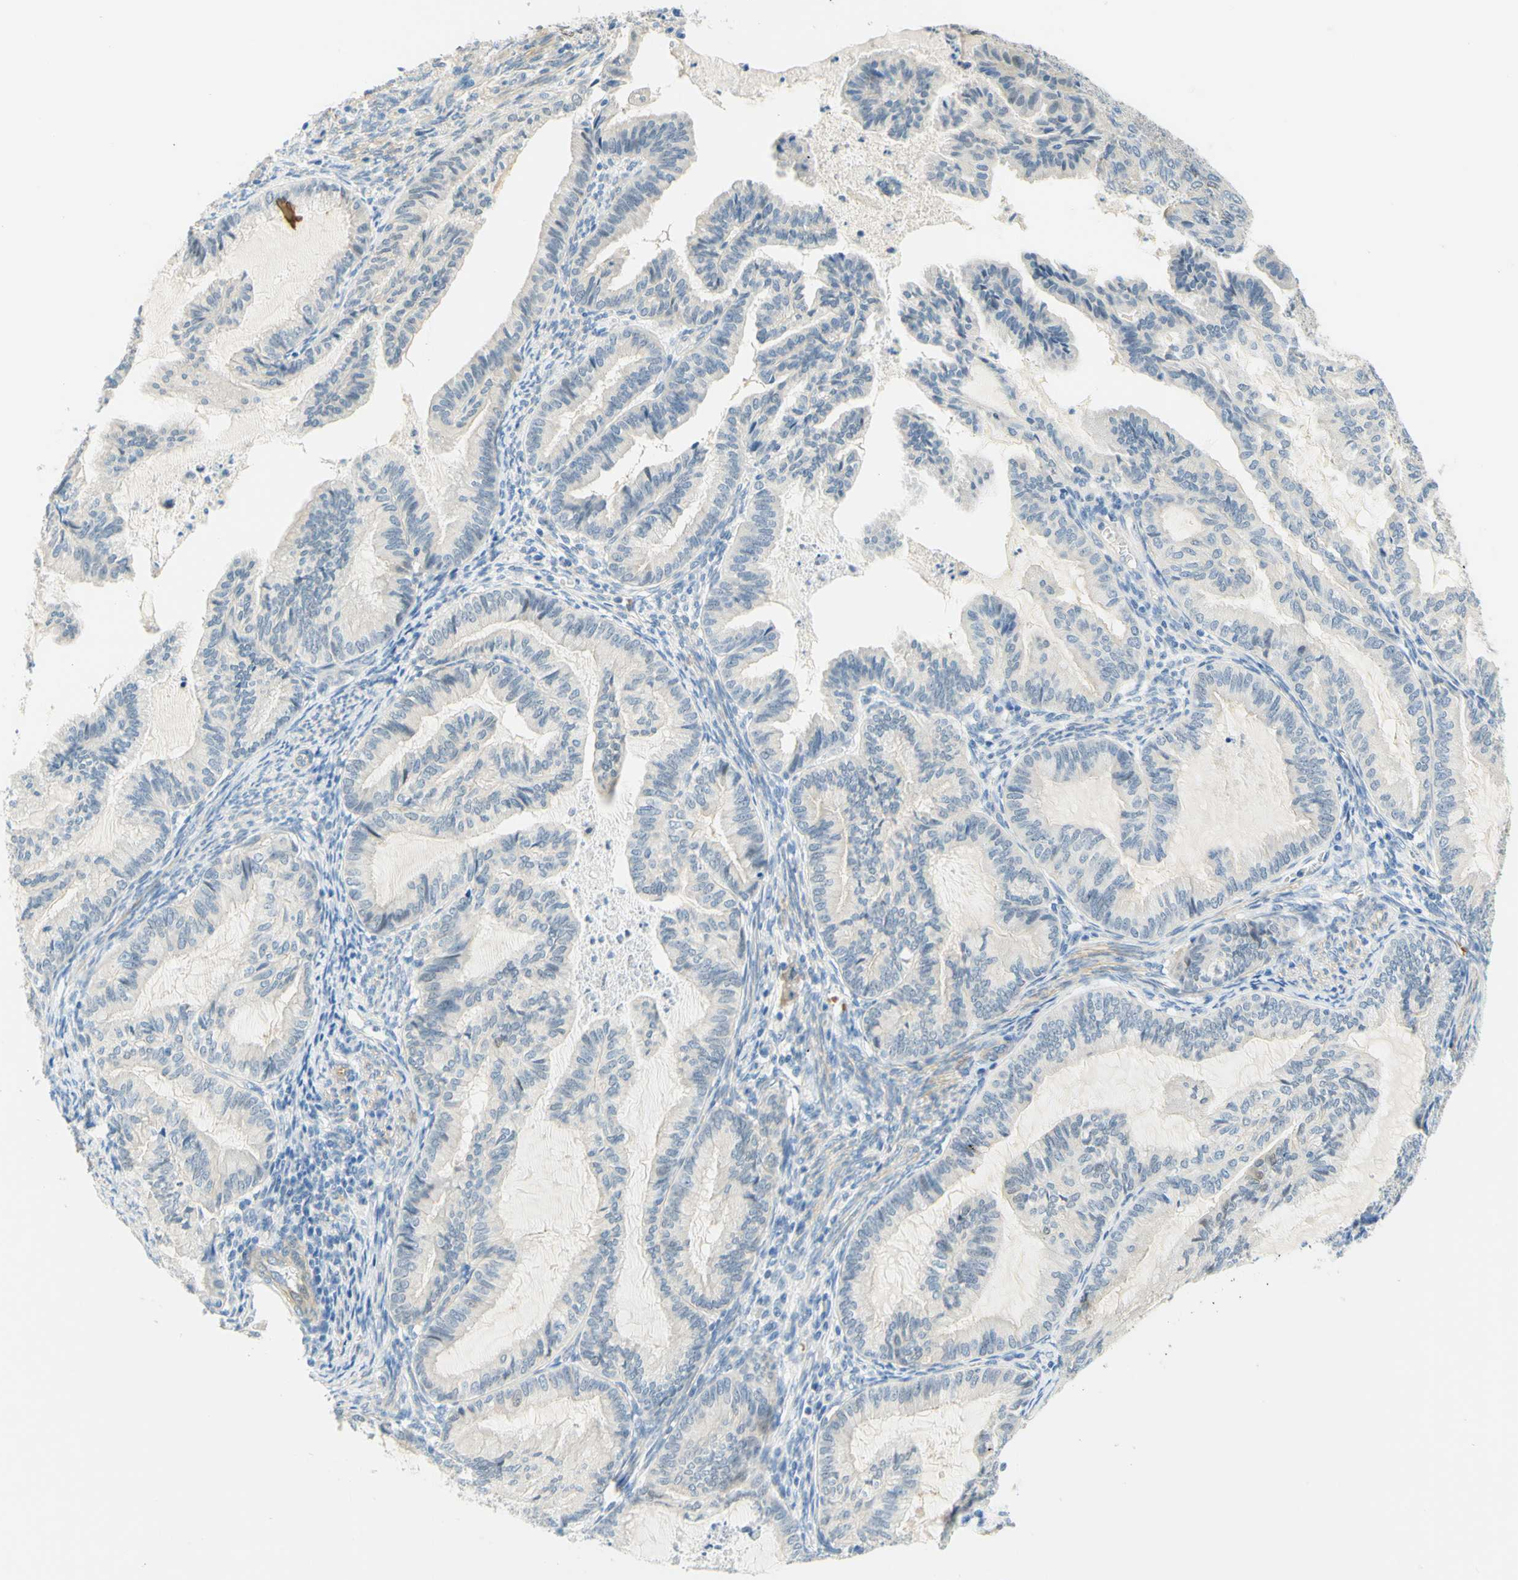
{"staining": {"intensity": "negative", "quantity": "none", "location": "none"}, "tissue": "cervical cancer", "cell_type": "Tumor cells", "image_type": "cancer", "snomed": [{"axis": "morphology", "description": "Normal tissue, NOS"}, {"axis": "morphology", "description": "Adenocarcinoma, NOS"}, {"axis": "topography", "description": "Cervix"}, {"axis": "topography", "description": "Endometrium"}], "caption": "The histopathology image shows no significant positivity in tumor cells of cervical adenocarcinoma. (DAB immunohistochemistry (IHC) with hematoxylin counter stain).", "gene": "ENTREP2", "patient": {"sex": "female", "age": 86}}